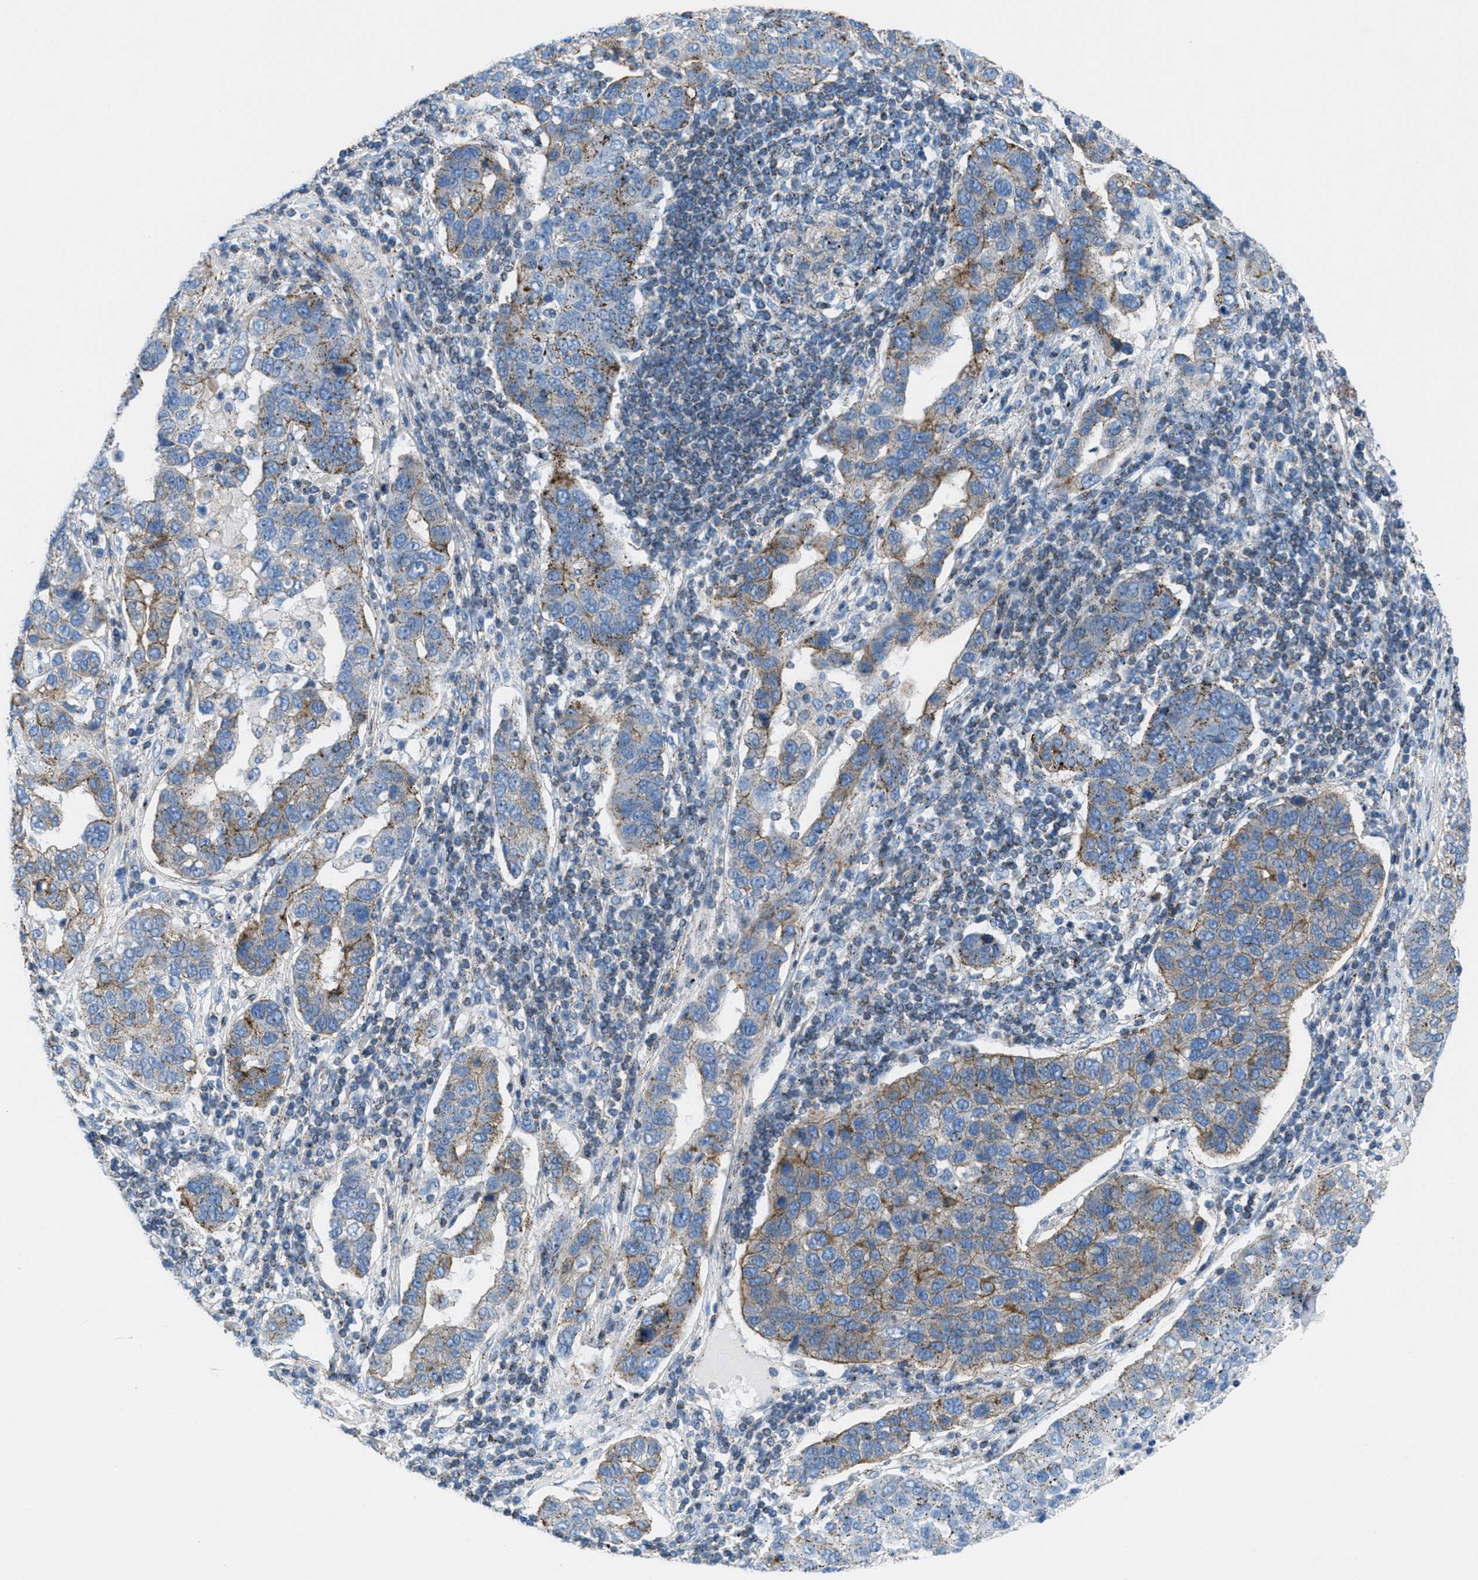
{"staining": {"intensity": "moderate", "quantity": "25%-75%", "location": "cytoplasmic/membranous"}, "tissue": "pancreatic cancer", "cell_type": "Tumor cells", "image_type": "cancer", "snomed": [{"axis": "morphology", "description": "Adenocarcinoma, NOS"}, {"axis": "topography", "description": "Pancreas"}], "caption": "A high-resolution photomicrograph shows immunohistochemistry (IHC) staining of pancreatic cancer, which displays moderate cytoplasmic/membranous positivity in about 25%-75% of tumor cells. The staining was performed using DAB, with brown indicating positive protein expression. Nuclei are stained blue with hematoxylin.", "gene": "MFSD13A", "patient": {"sex": "female", "age": 61}}